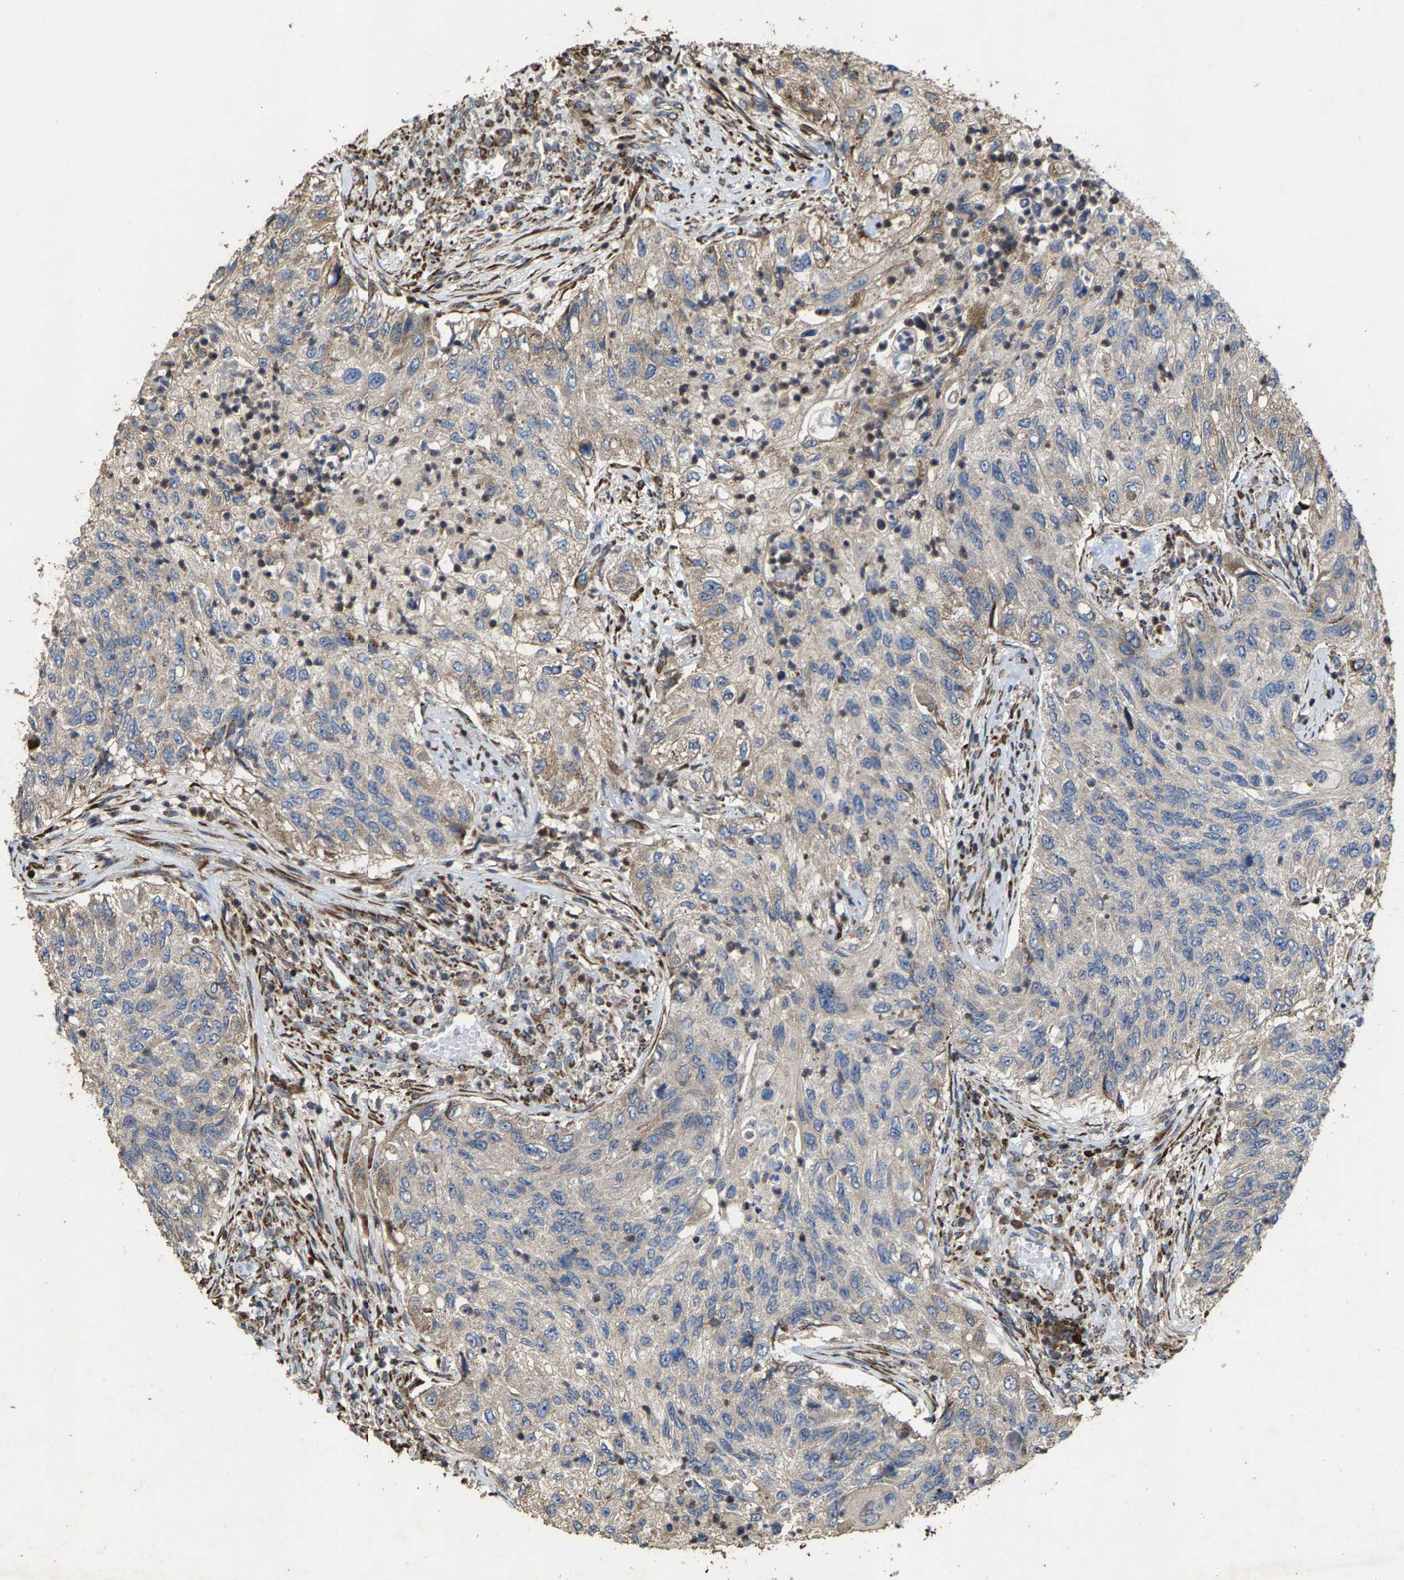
{"staining": {"intensity": "negative", "quantity": "none", "location": "none"}, "tissue": "urothelial cancer", "cell_type": "Tumor cells", "image_type": "cancer", "snomed": [{"axis": "morphology", "description": "Urothelial carcinoma, High grade"}, {"axis": "topography", "description": "Urinary bladder"}], "caption": "A high-resolution image shows IHC staining of urothelial carcinoma (high-grade), which displays no significant positivity in tumor cells.", "gene": "FGD3", "patient": {"sex": "female", "age": 60}}